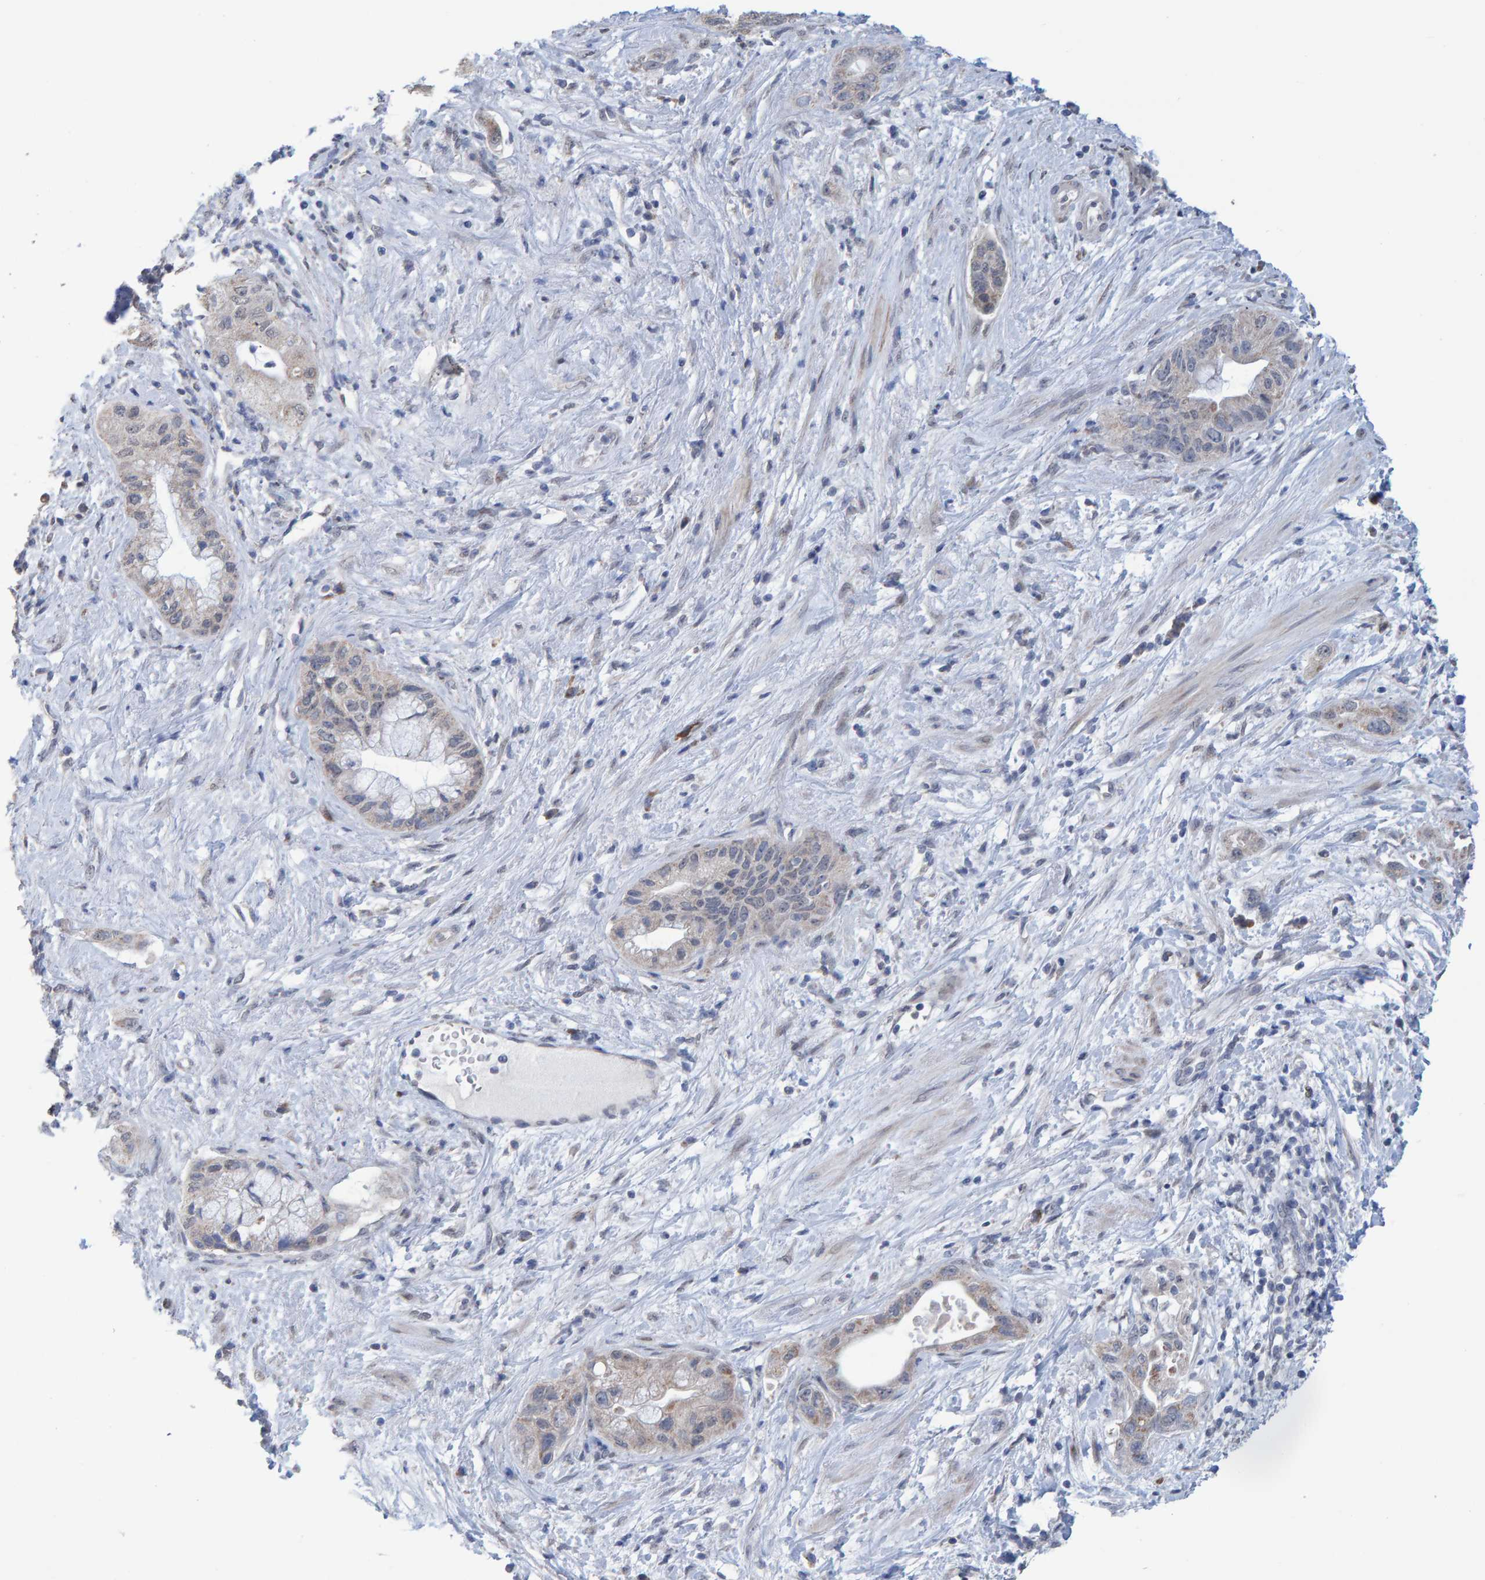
{"staining": {"intensity": "negative", "quantity": "none", "location": "none"}, "tissue": "pancreatic cancer", "cell_type": "Tumor cells", "image_type": "cancer", "snomed": [{"axis": "morphology", "description": "Adenocarcinoma, NOS"}, {"axis": "topography", "description": "Pancreas"}], "caption": "This is a photomicrograph of immunohistochemistry (IHC) staining of pancreatic cancer (adenocarcinoma), which shows no staining in tumor cells.", "gene": "USP43", "patient": {"sex": "female", "age": 73}}